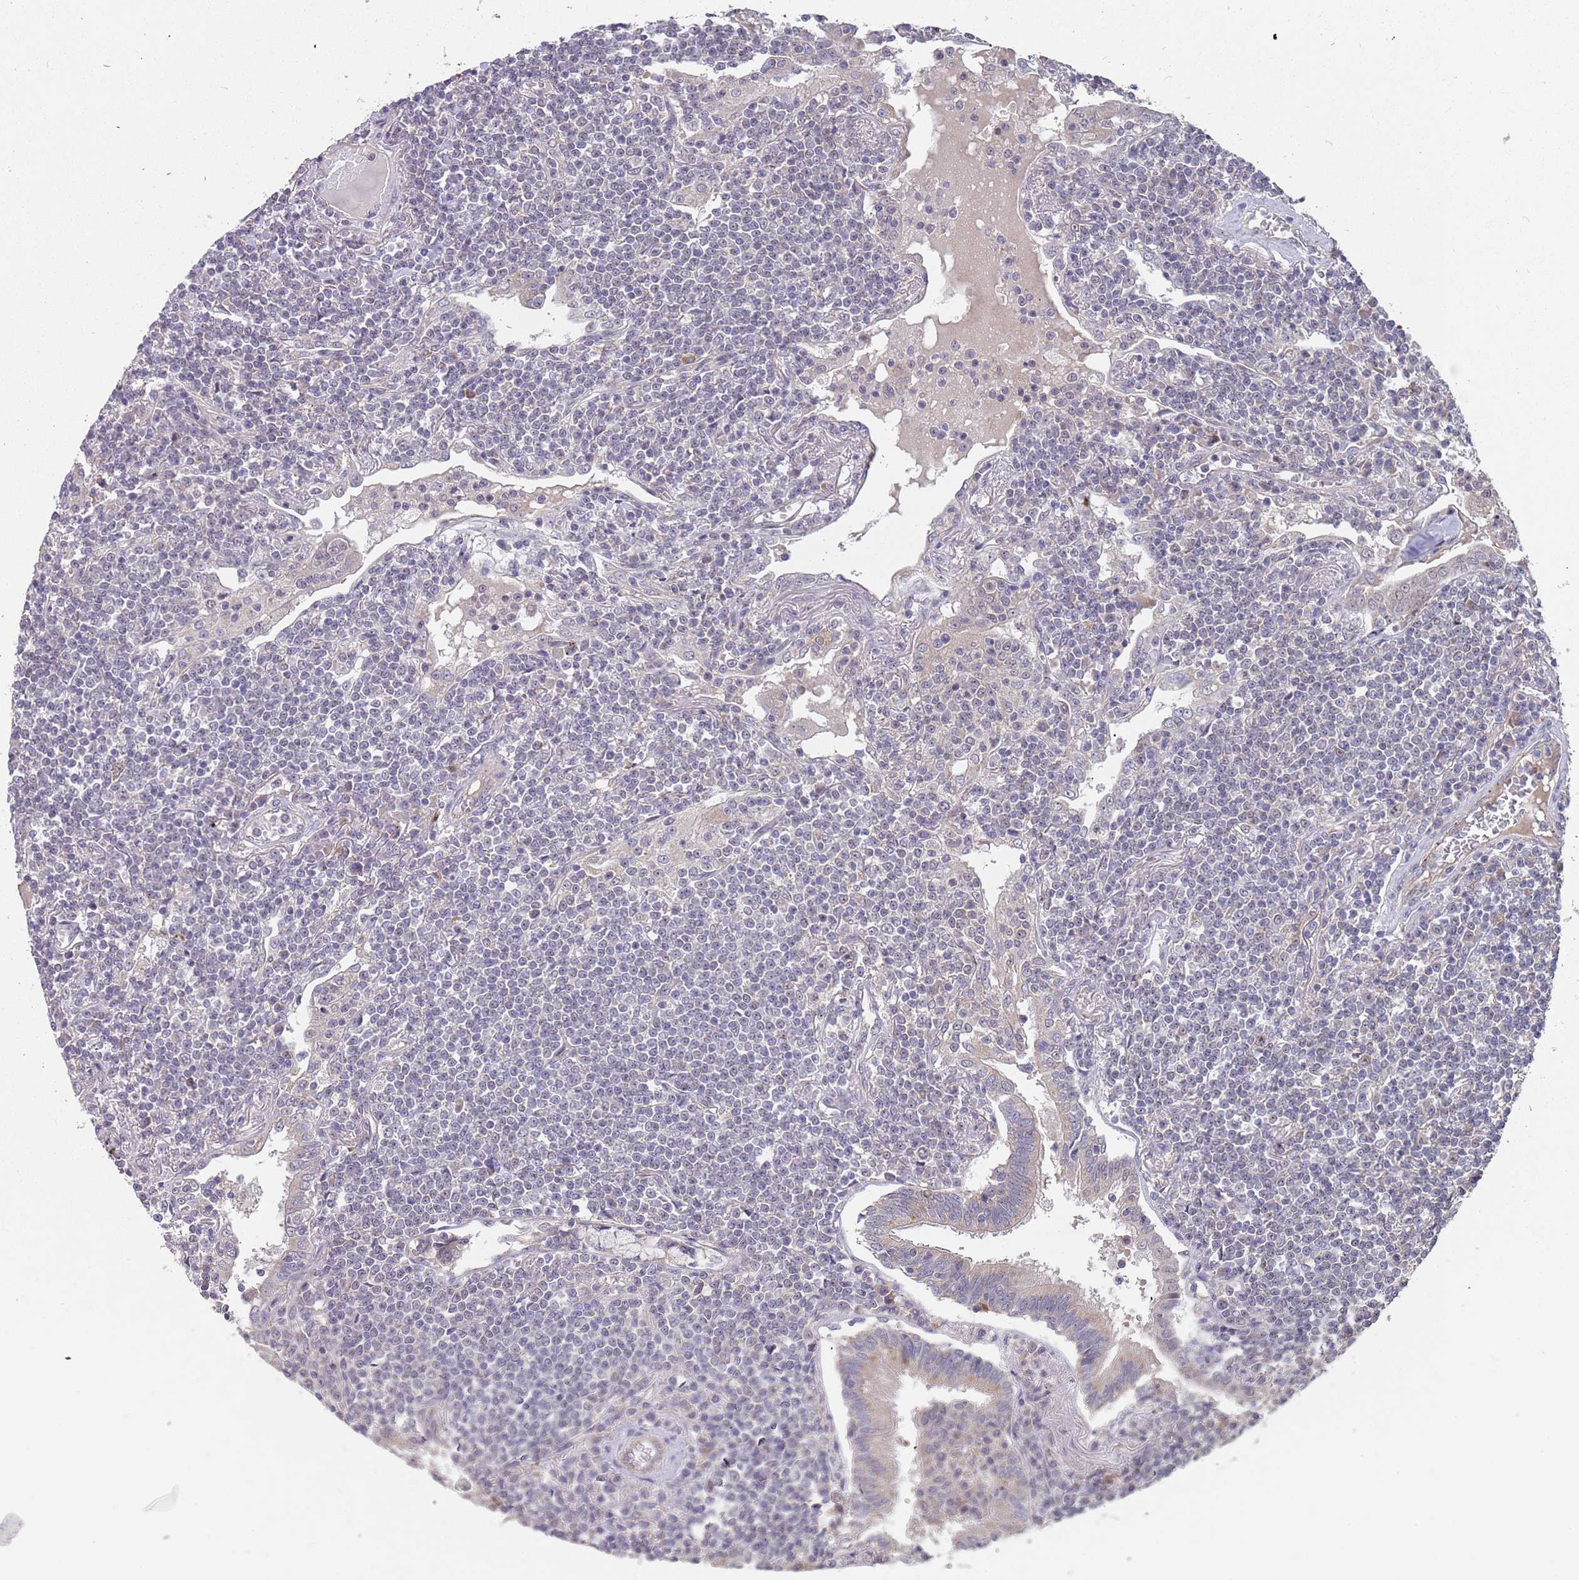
{"staining": {"intensity": "negative", "quantity": "none", "location": "none"}, "tissue": "lymphoma", "cell_type": "Tumor cells", "image_type": "cancer", "snomed": [{"axis": "morphology", "description": "Malignant lymphoma, non-Hodgkin's type, Low grade"}, {"axis": "topography", "description": "Lung"}], "caption": "Immunohistochemistry micrograph of malignant lymphoma, non-Hodgkin's type (low-grade) stained for a protein (brown), which shows no staining in tumor cells.", "gene": "TMEM64", "patient": {"sex": "female", "age": 71}}